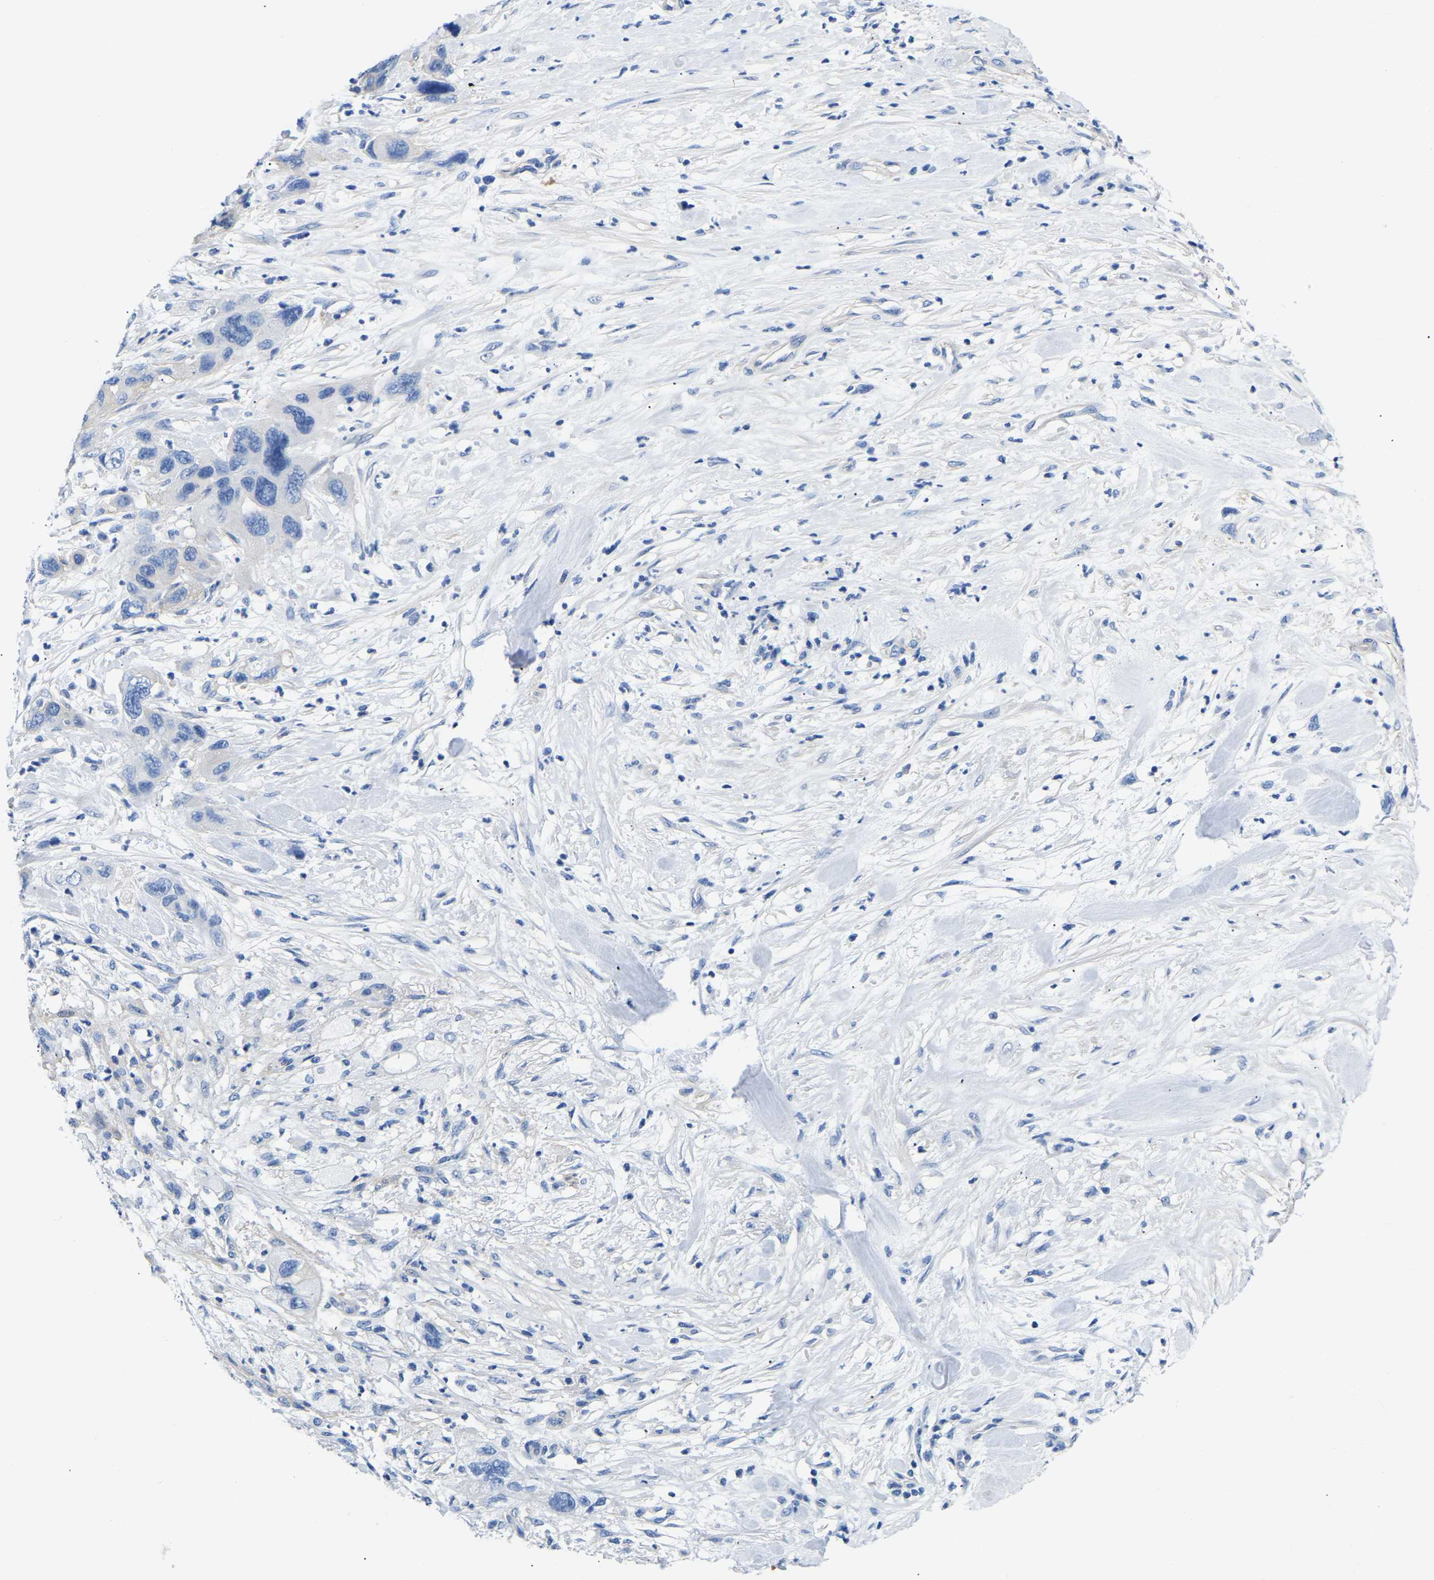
{"staining": {"intensity": "negative", "quantity": "none", "location": "none"}, "tissue": "pancreatic cancer", "cell_type": "Tumor cells", "image_type": "cancer", "snomed": [{"axis": "morphology", "description": "Adenocarcinoma, NOS"}, {"axis": "topography", "description": "Pancreas"}], "caption": "Human pancreatic cancer (adenocarcinoma) stained for a protein using immunohistochemistry reveals no positivity in tumor cells.", "gene": "UPK3A", "patient": {"sex": "female", "age": 71}}